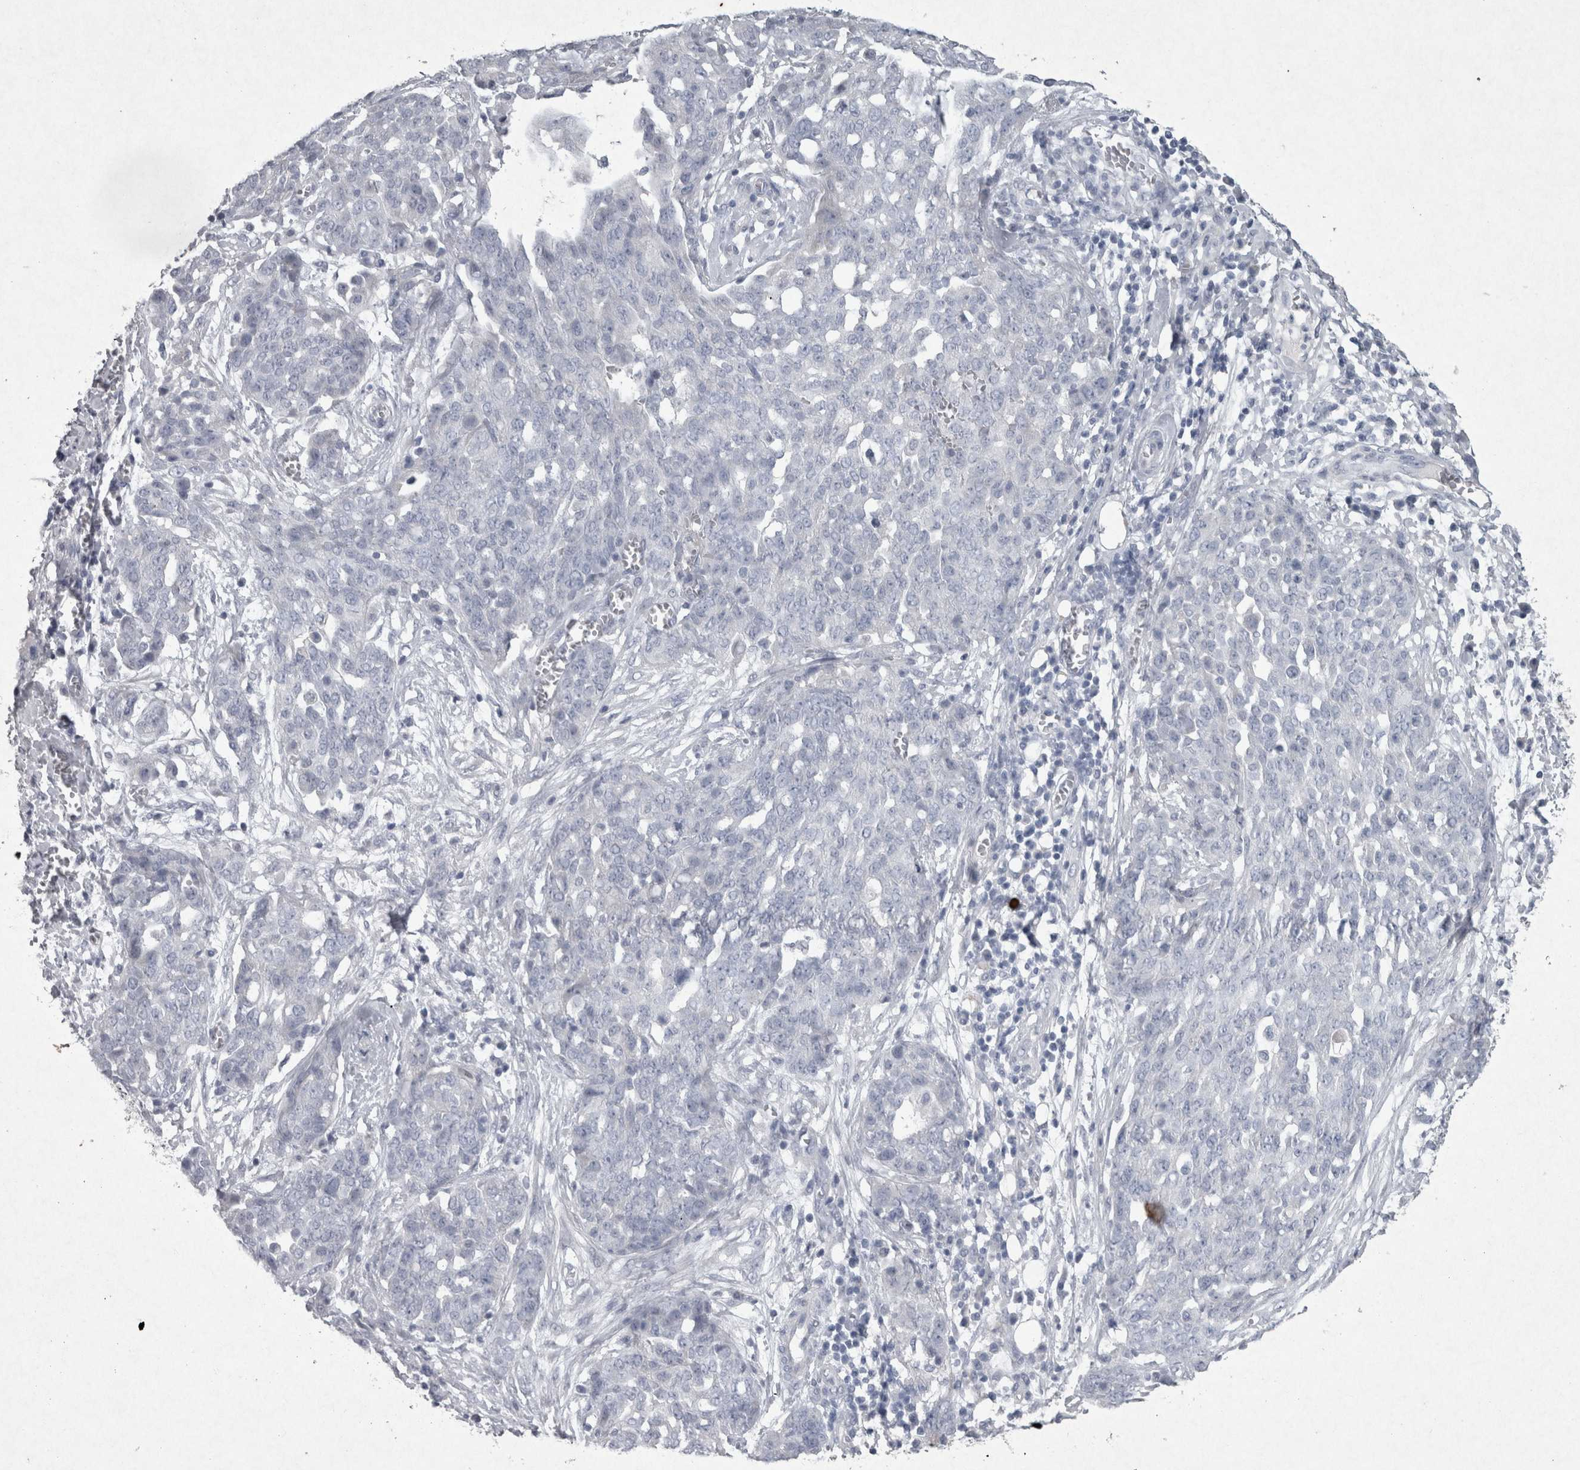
{"staining": {"intensity": "negative", "quantity": "none", "location": "none"}, "tissue": "ovarian cancer", "cell_type": "Tumor cells", "image_type": "cancer", "snomed": [{"axis": "morphology", "description": "Cystadenocarcinoma, serous, NOS"}, {"axis": "topography", "description": "Soft tissue"}, {"axis": "topography", "description": "Ovary"}], "caption": "Tumor cells show no significant protein expression in ovarian serous cystadenocarcinoma. (DAB IHC, high magnification).", "gene": "PDX1", "patient": {"sex": "female", "age": 57}}